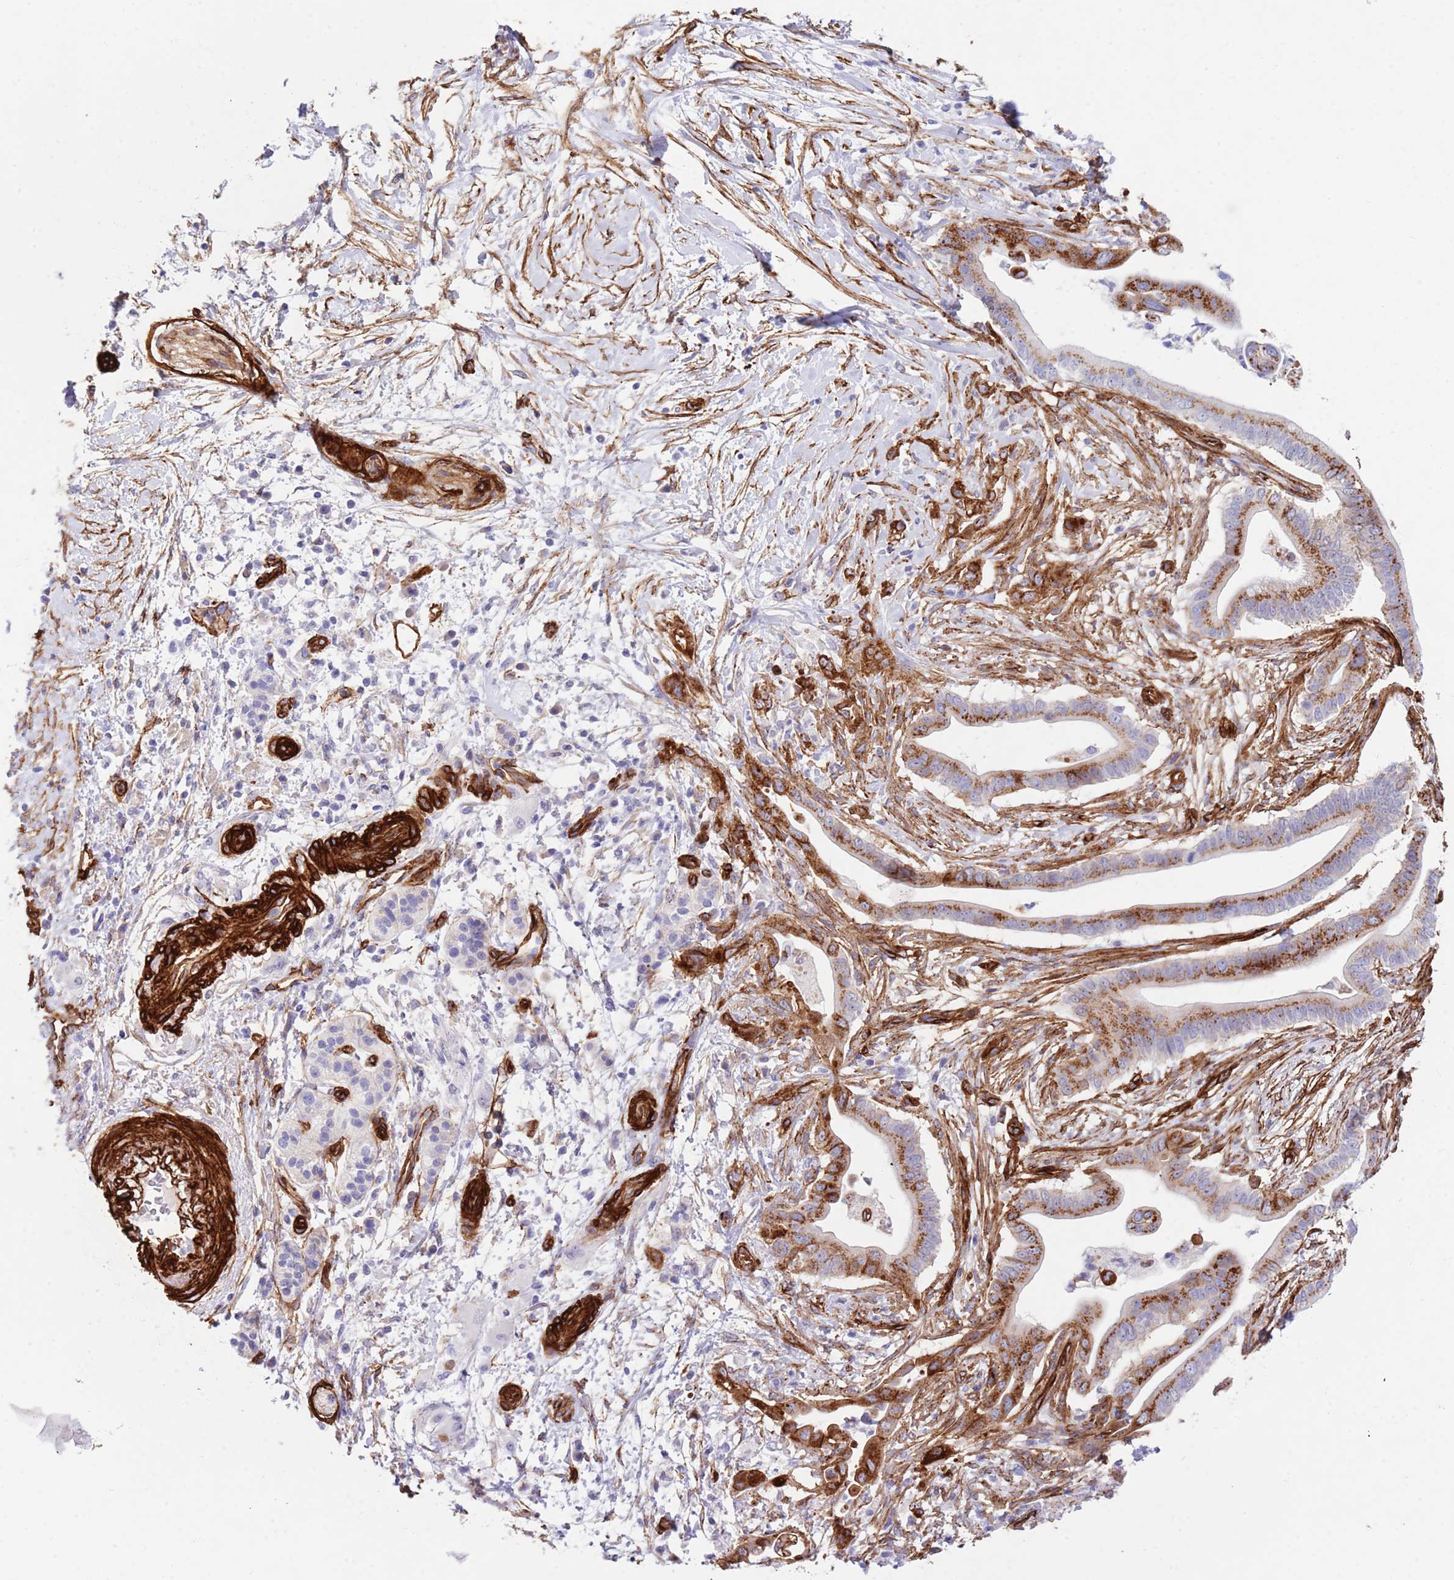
{"staining": {"intensity": "moderate", "quantity": ">75%", "location": "cytoplasmic/membranous"}, "tissue": "pancreatic cancer", "cell_type": "Tumor cells", "image_type": "cancer", "snomed": [{"axis": "morphology", "description": "Adenocarcinoma, NOS"}, {"axis": "topography", "description": "Pancreas"}], "caption": "Human pancreatic cancer stained for a protein (brown) demonstrates moderate cytoplasmic/membranous positive positivity in about >75% of tumor cells.", "gene": "CAV2", "patient": {"sex": "male", "age": 68}}